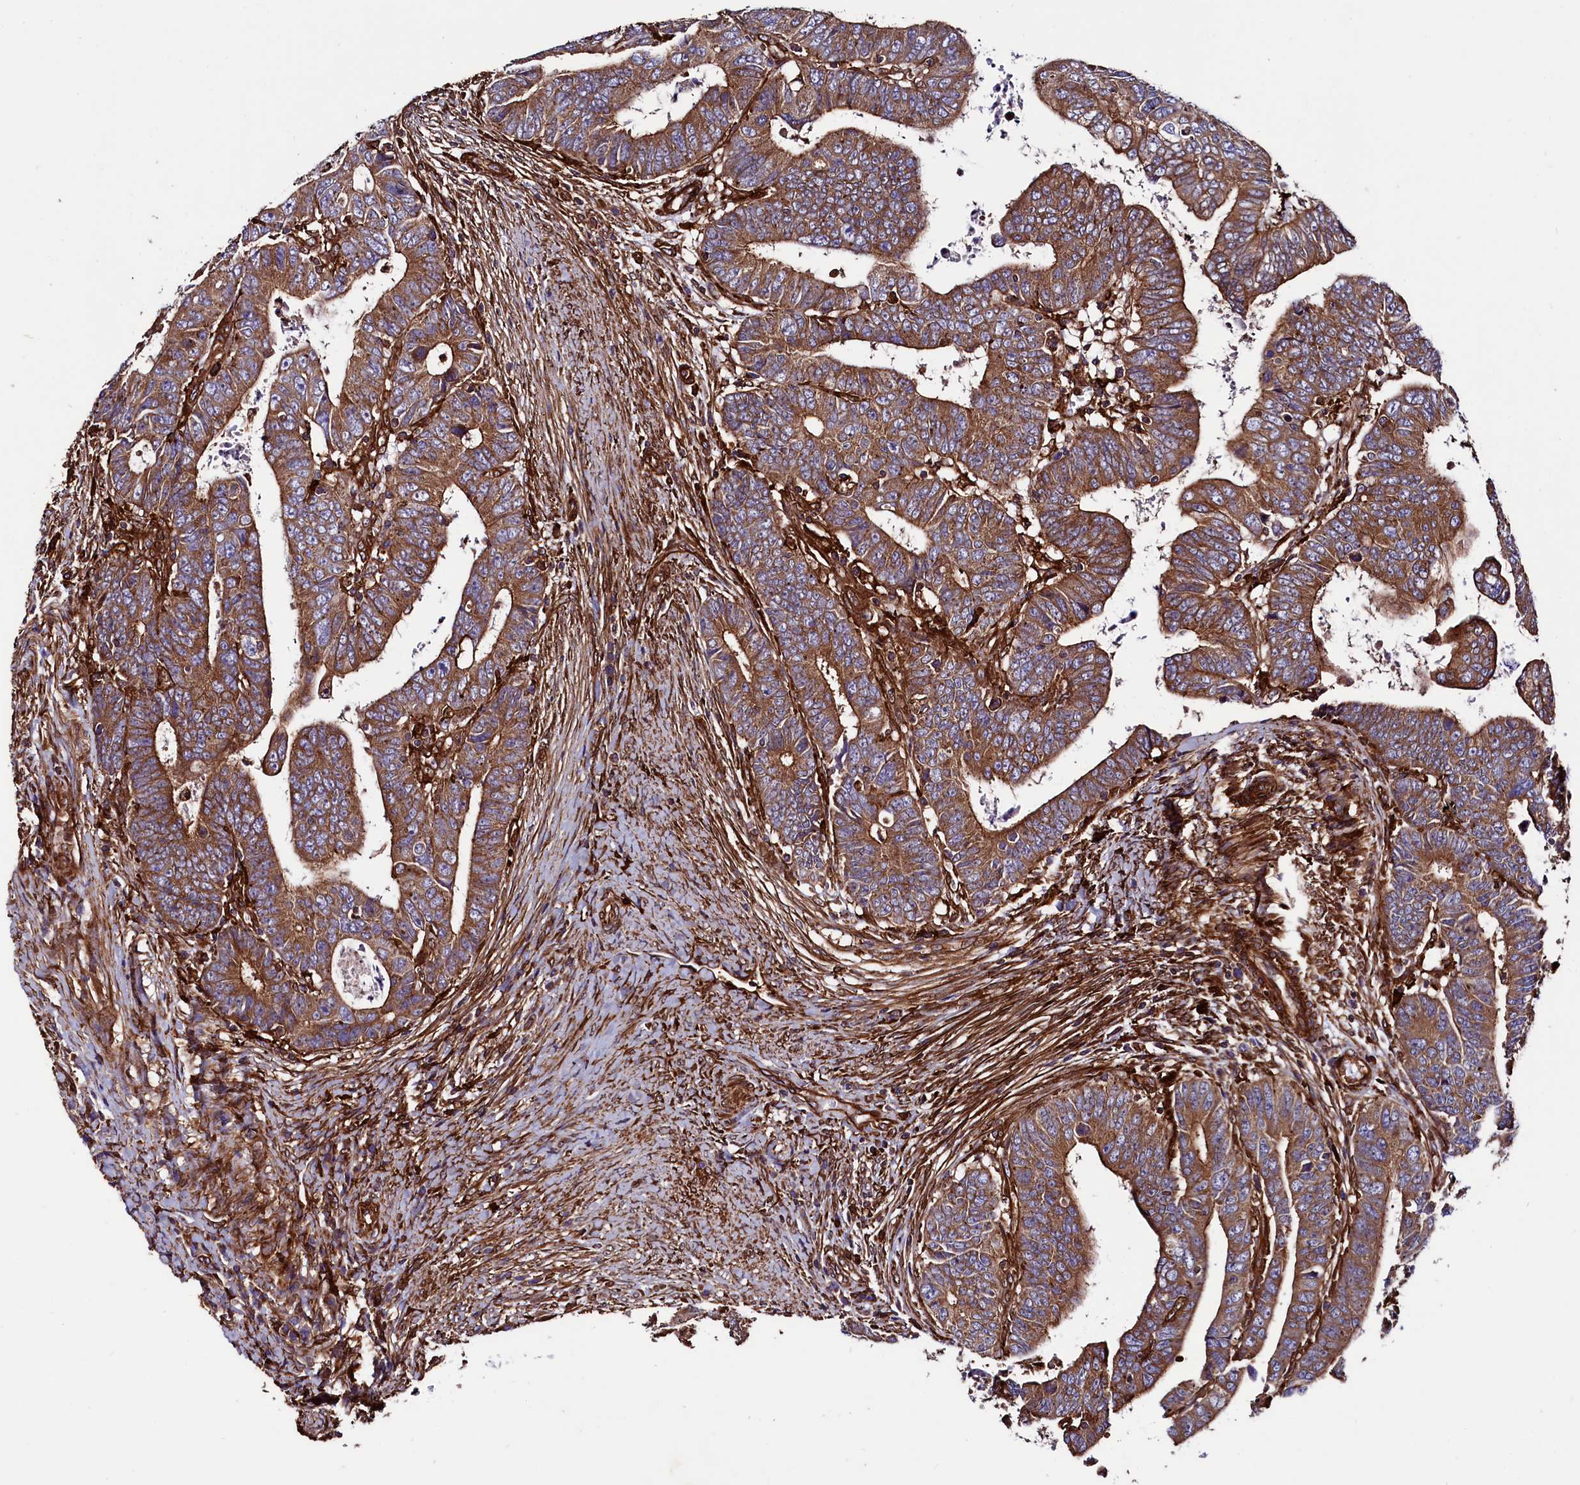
{"staining": {"intensity": "strong", "quantity": ">75%", "location": "cytoplasmic/membranous"}, "tissue": "colorectal cancer", "cell_type": "Tumor cells", "image_type": "cancer", "snomed": [{"axis": "morphology", "description": "Normal tissue, NOS"}, {"axis": "morphology", "description": "Adenocarcinoma, NOS"}, {"axis": "topography", "description": "Rectum"}], "caption": "A high amount of strong cytoplasmic/membranous positivity is appreciated in approximately >75% of tumor cells in adenocarcinoma (colorectal) tissue.", "gene": "STAMBPL1", "patient": {"sex": "female", "age": 65}}